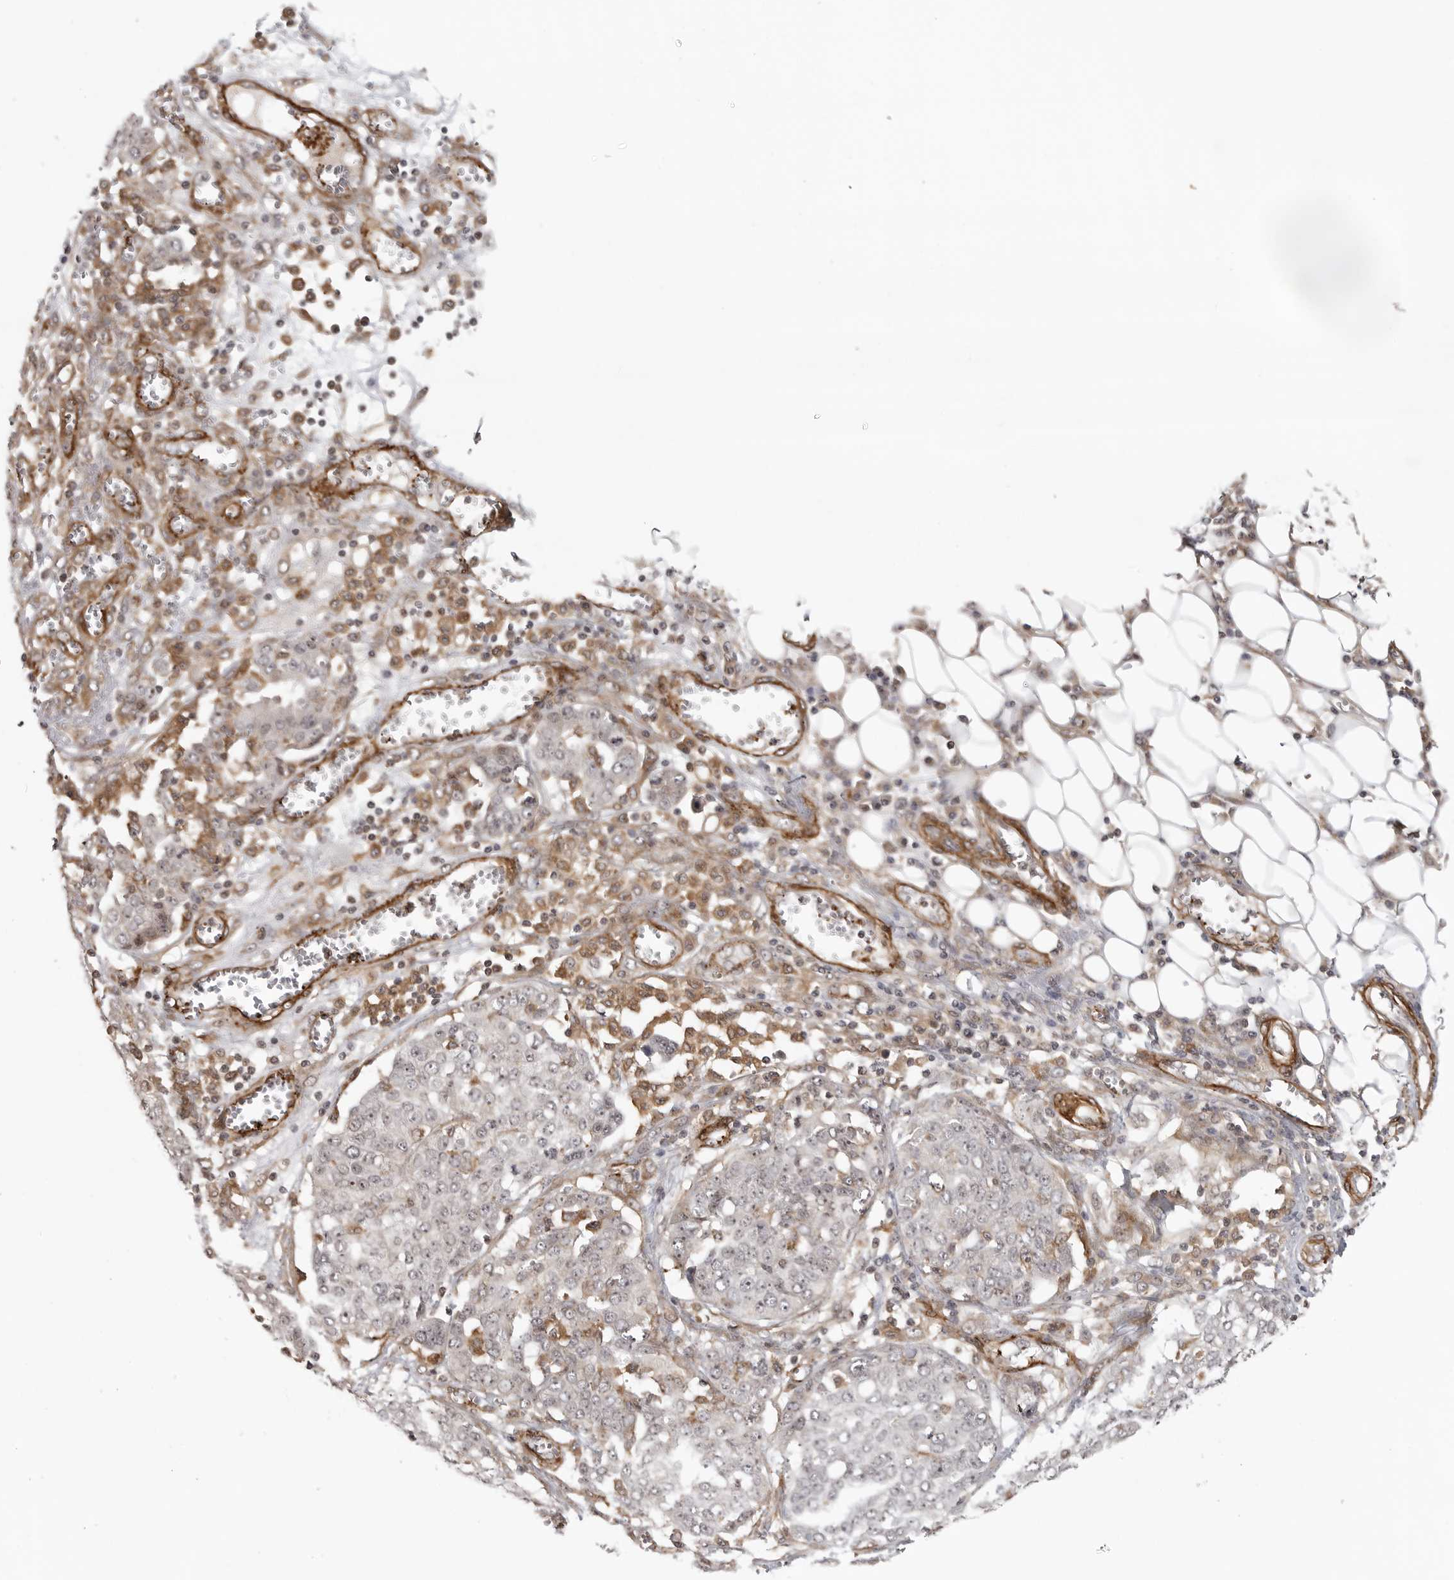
{"staining": {"intensity": "negative", "quantity": "none", "location": "none"}, "tissue": "ovarian cancer", "cell_type": "Tumor cells", "image_type": "cancer", "snomed": [{"axis": "morphology", "description": "Cystadenocarcinoma, serous, NOS"}, {"axis": "topography", "description": "Soft tissue"}, {"axis": "topography", "description": "Ovary"}], "caption": "A histopathology image of human serous cystadenocarcinoma (ovarian) is negative for staining in tumor cells.", "gene": "TUT4", "patient": {"sex": "female", "age": 57}}